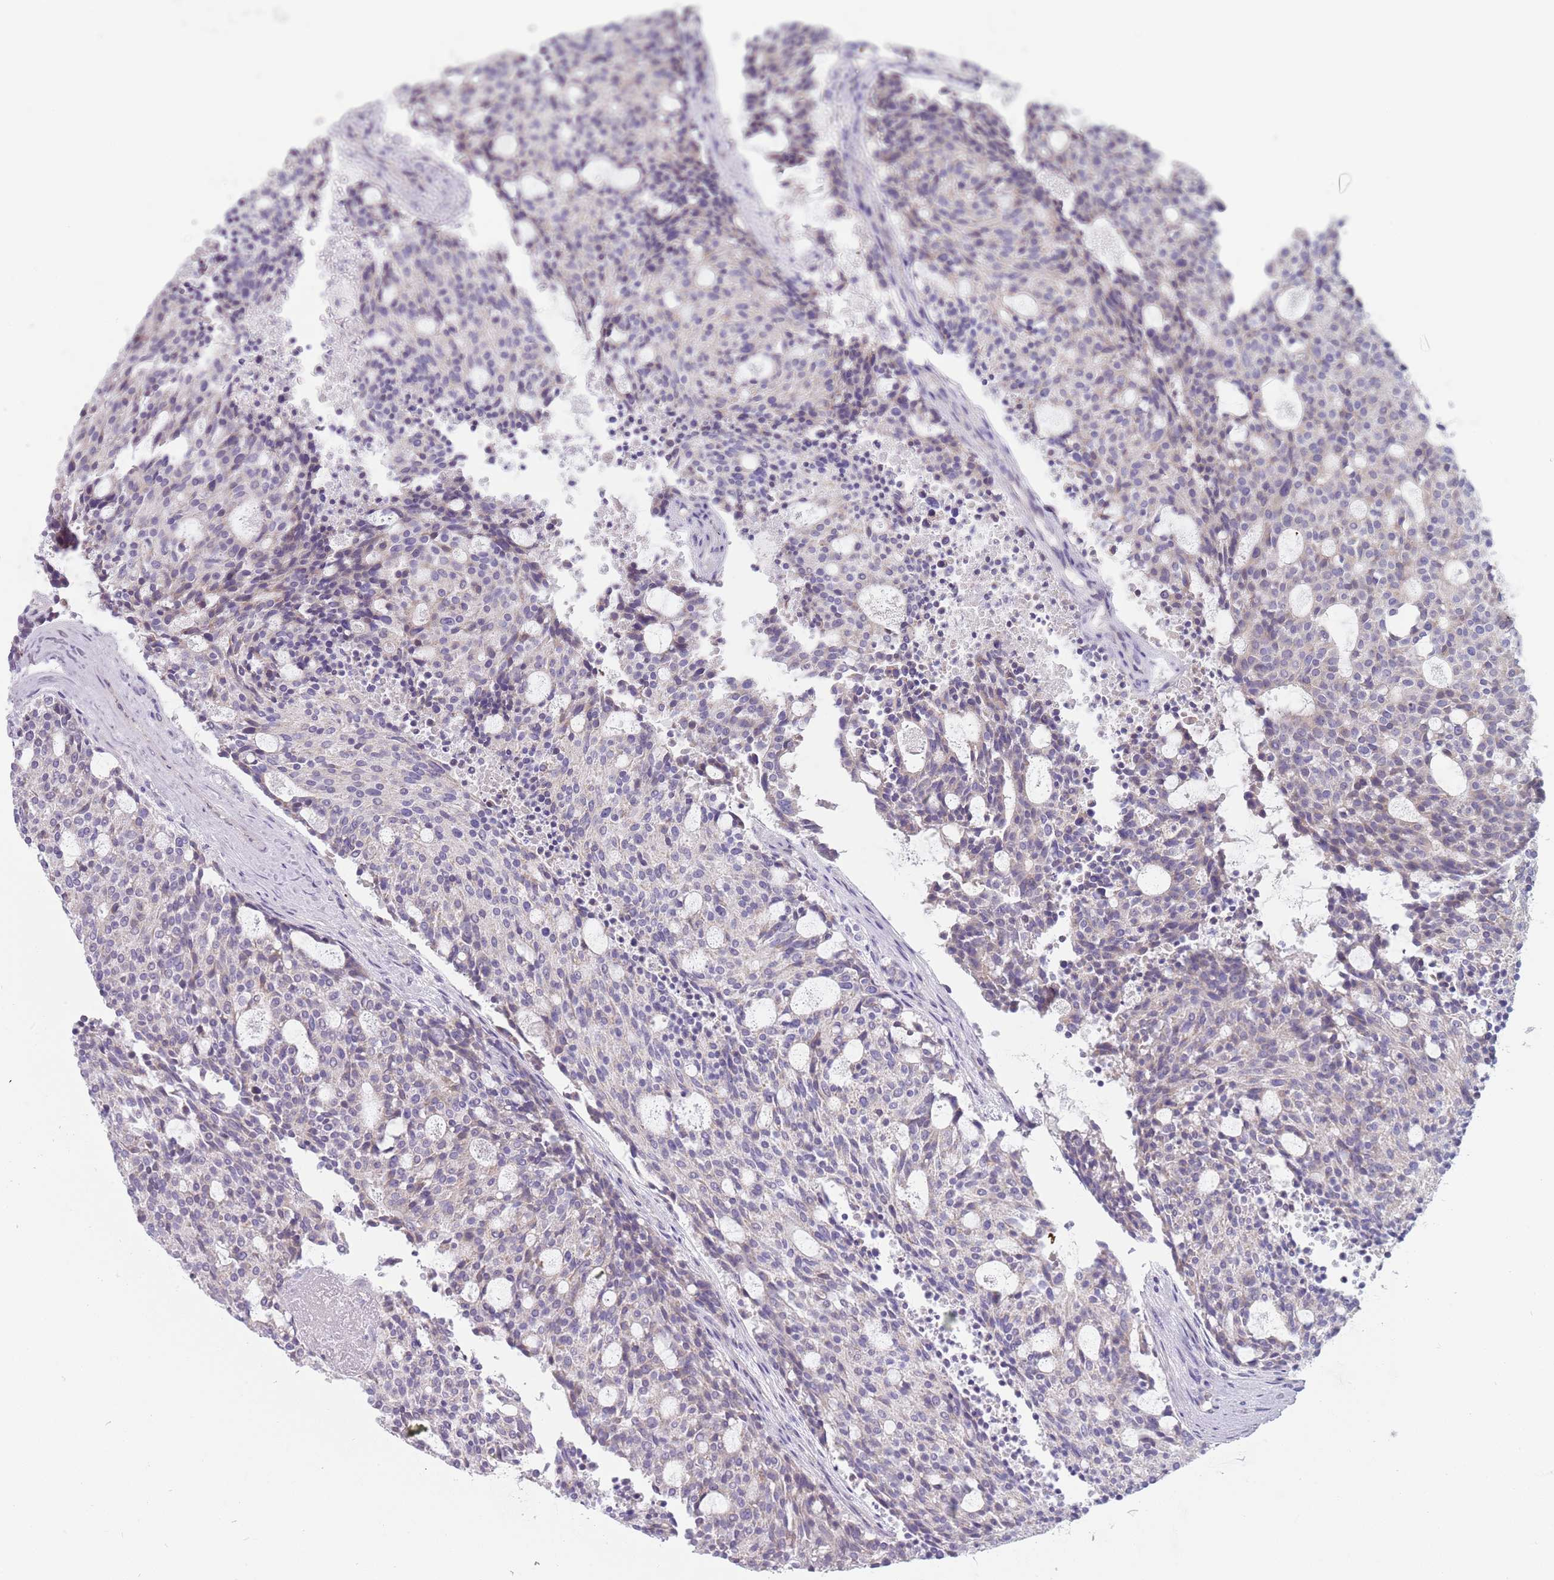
{"staining": {"intensity": "negative", "quantity": "none", "location": "none"}, "tissue": "carcinoid", "cell_type": "Tumor cells", "image_type": "cancer", "snomed": [{"axis": "morphology", "description": "Carcinoid, malignant, NOS"}, {"axis": "topography", "description": "Pancreas"}], "caption": "Malignant carcinoid was stained to show a protein in brown. There is no significant staining in tumor cells.", "gene": "DDX4", "patient": {"sex": "female", "age": 54}}